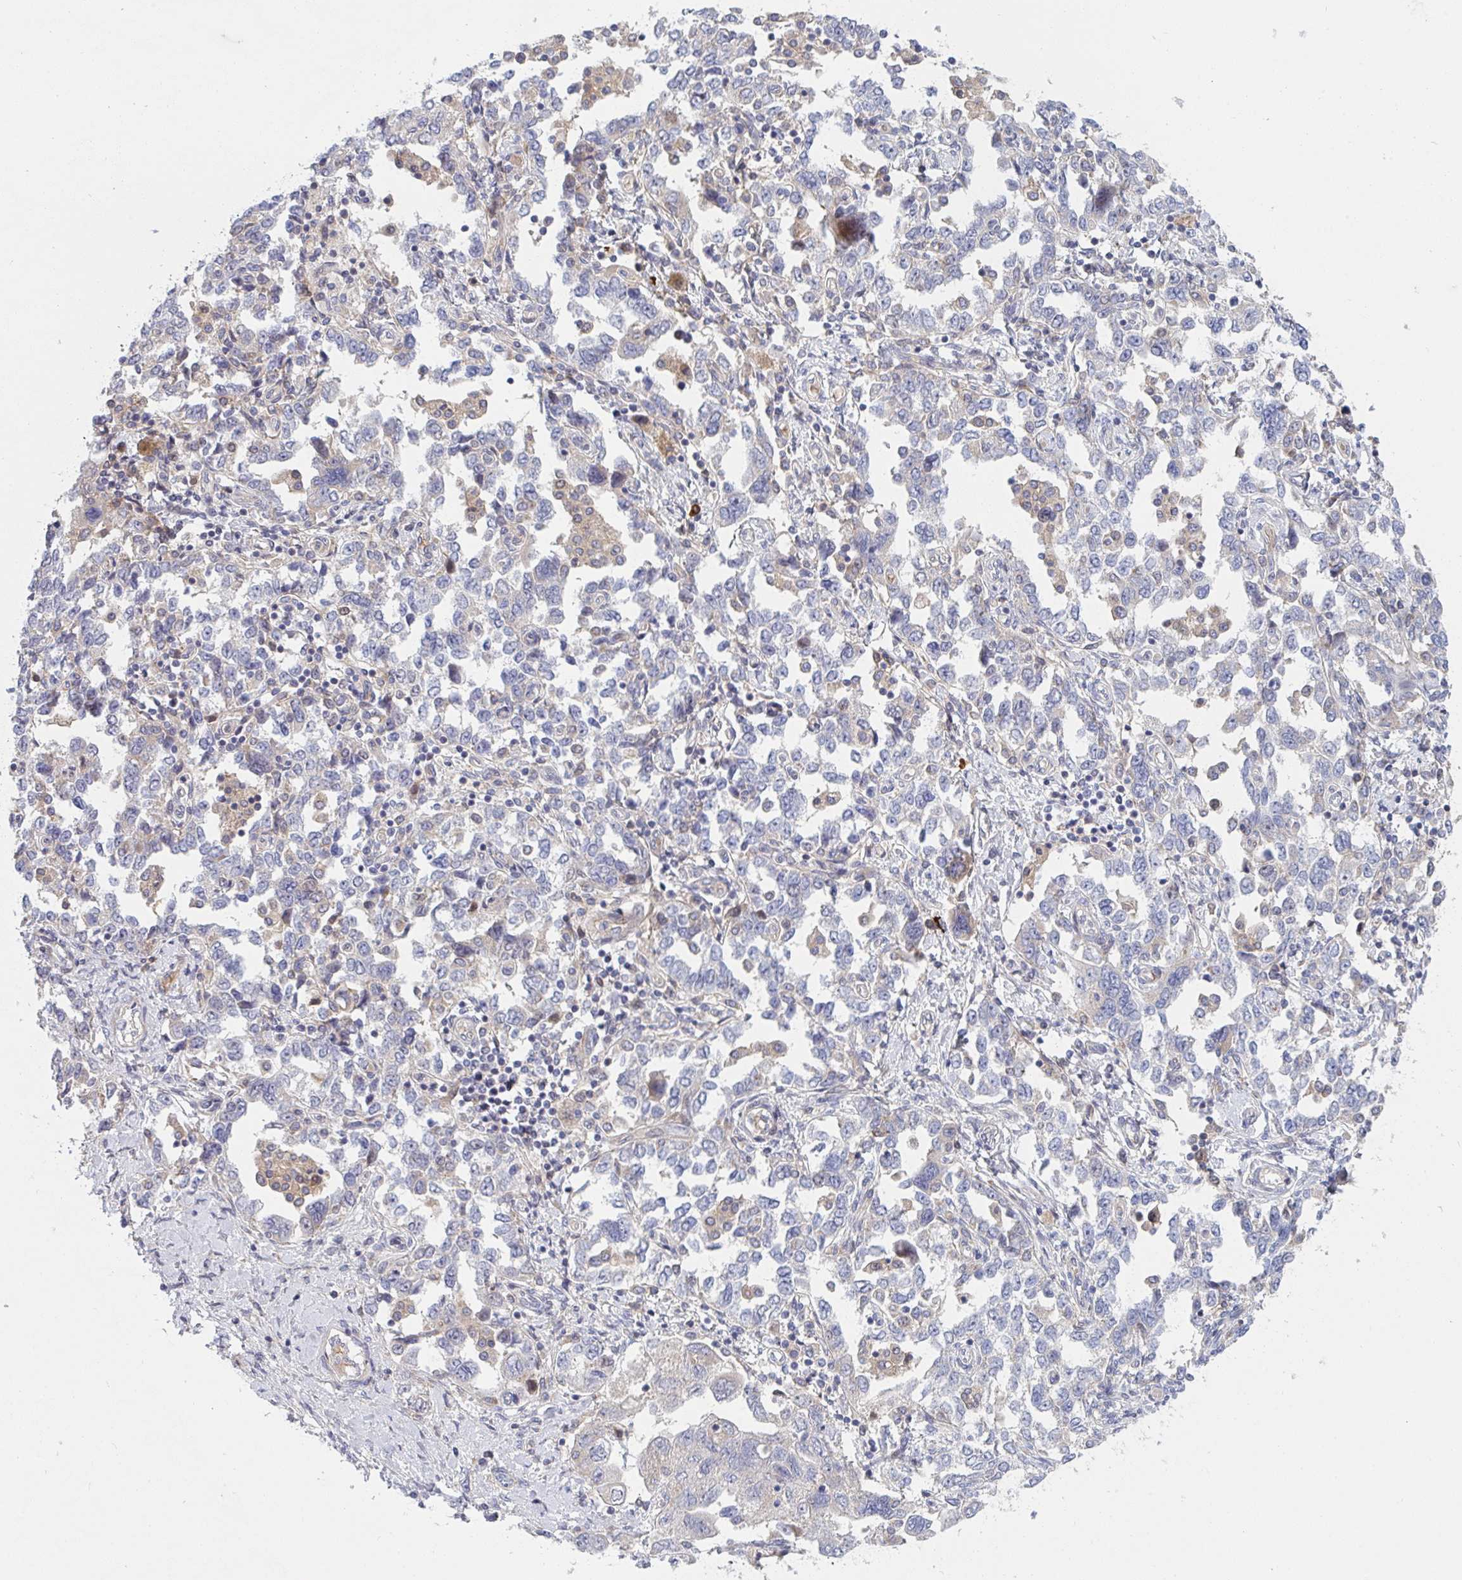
{"staining": {"intensity": "negative", "quantity": "none", "location": "none"}, "tissue": "ovarian cancer", "cell_type": "Tumor cells", "image_type": "cancer", "snomed": [{"axis": "morphology", "description": "Carcinoma, NOS"}, {"axis": "morphology", "description": "Cystadenocarcinoma, serous, NOS"}, {"axis": "topography", "description": "Ovary"}], "caption": "The immunohistochemistry (IHC) photomicrograph has no significant positivity in tumor cells of ovarian carcinoma tissue.", "gene": "TNFSF4", "patient": {"sex": "female", "age": 69}}